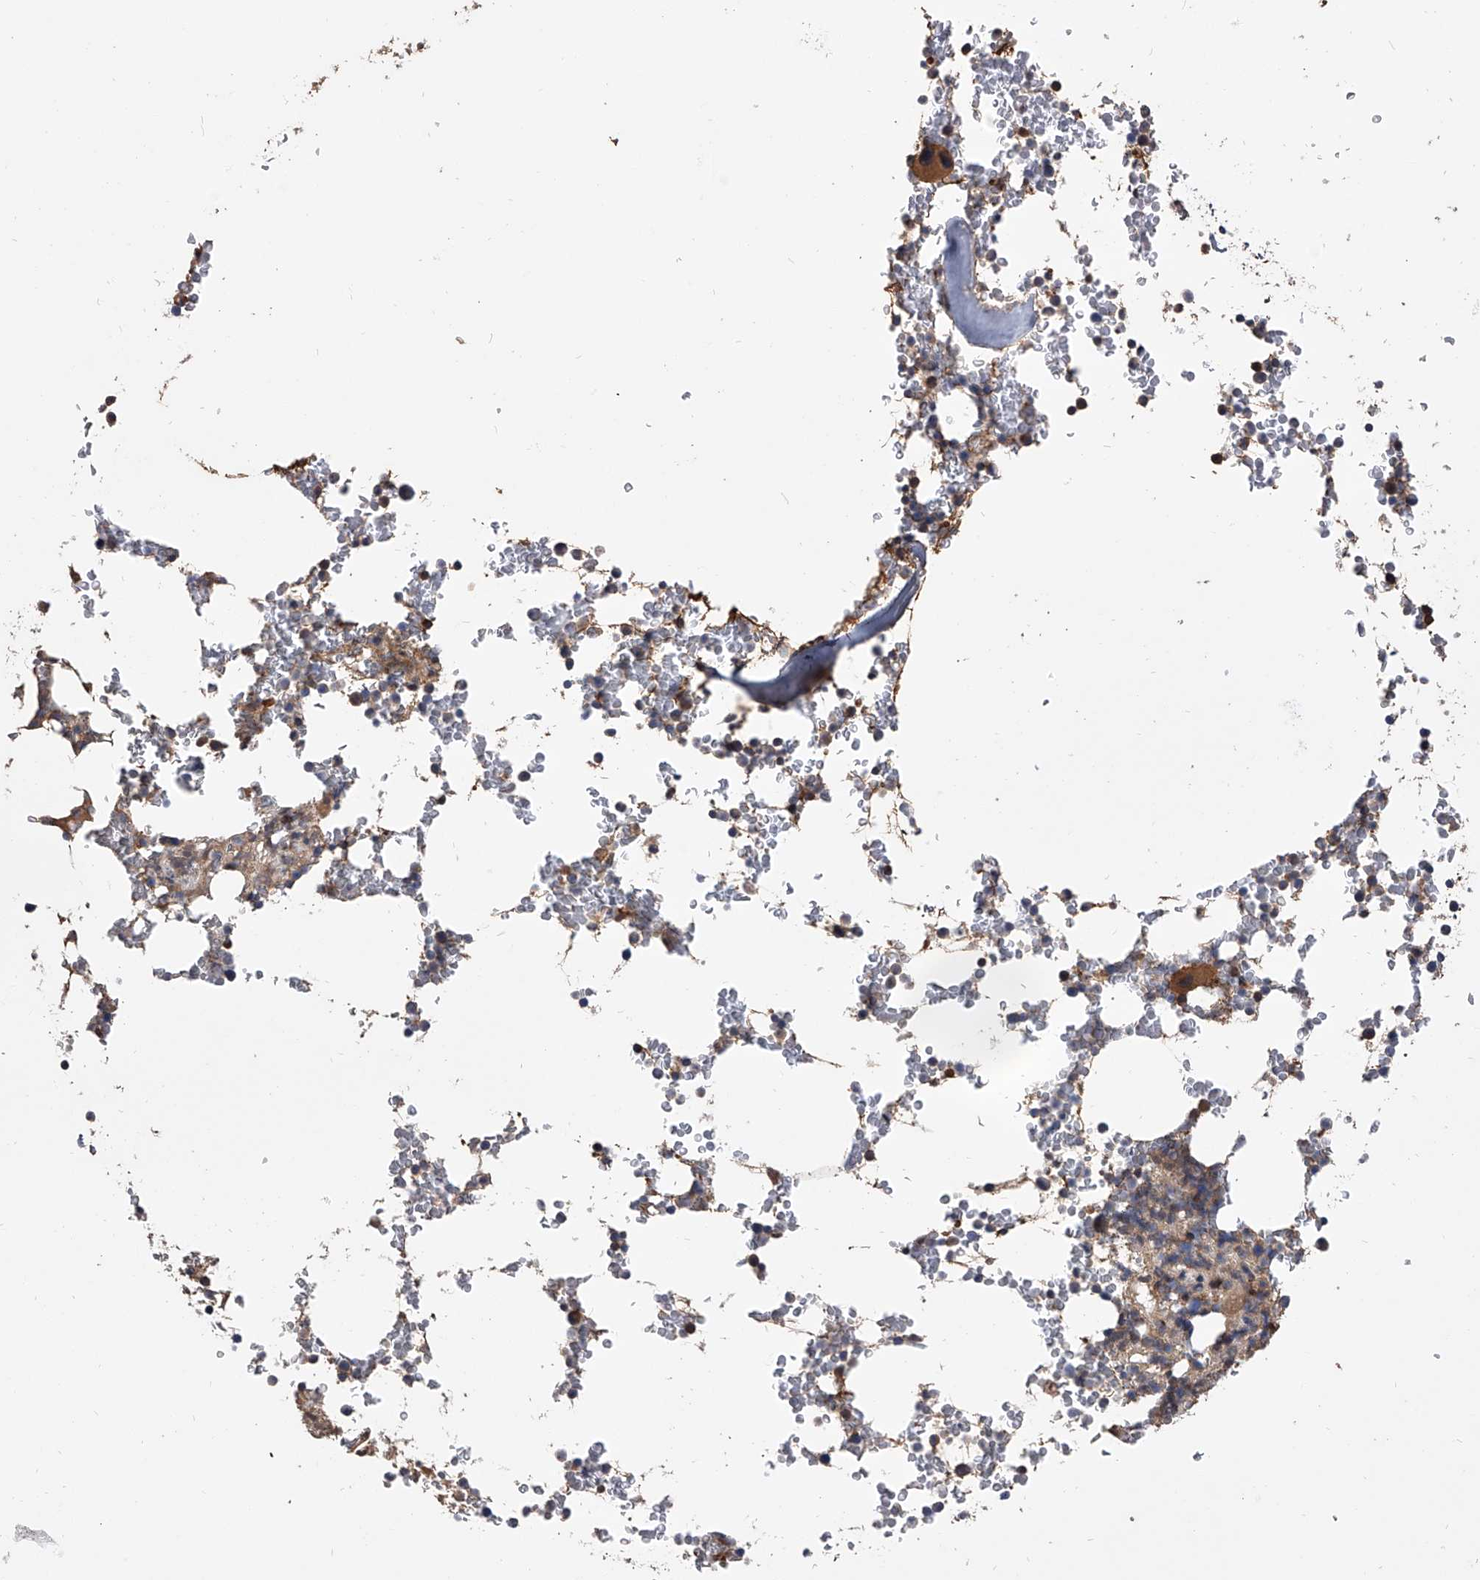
{"staining": {"intensity": "moderate", "quantity": "<25%", "location": "cytoplasmic/membranous"}, "tissue": "bone marrow", "cell_type": "Hematopoietic cells", "image_type": "normal", "snomed": [{"axis": "morphology", "description": "Normal tissue, NOS"}, {"axis": "topography", "description": "Bone marrow"}], "caption": "An image showing moderate cytoplasmic/membranous staining in about <25% of hematopoietic cells in unremarkable bone marrow, as visualized by brown immunohistochemical staining.", "gene": "CUL7", "patient": {"sex": "male", "age": 58}}